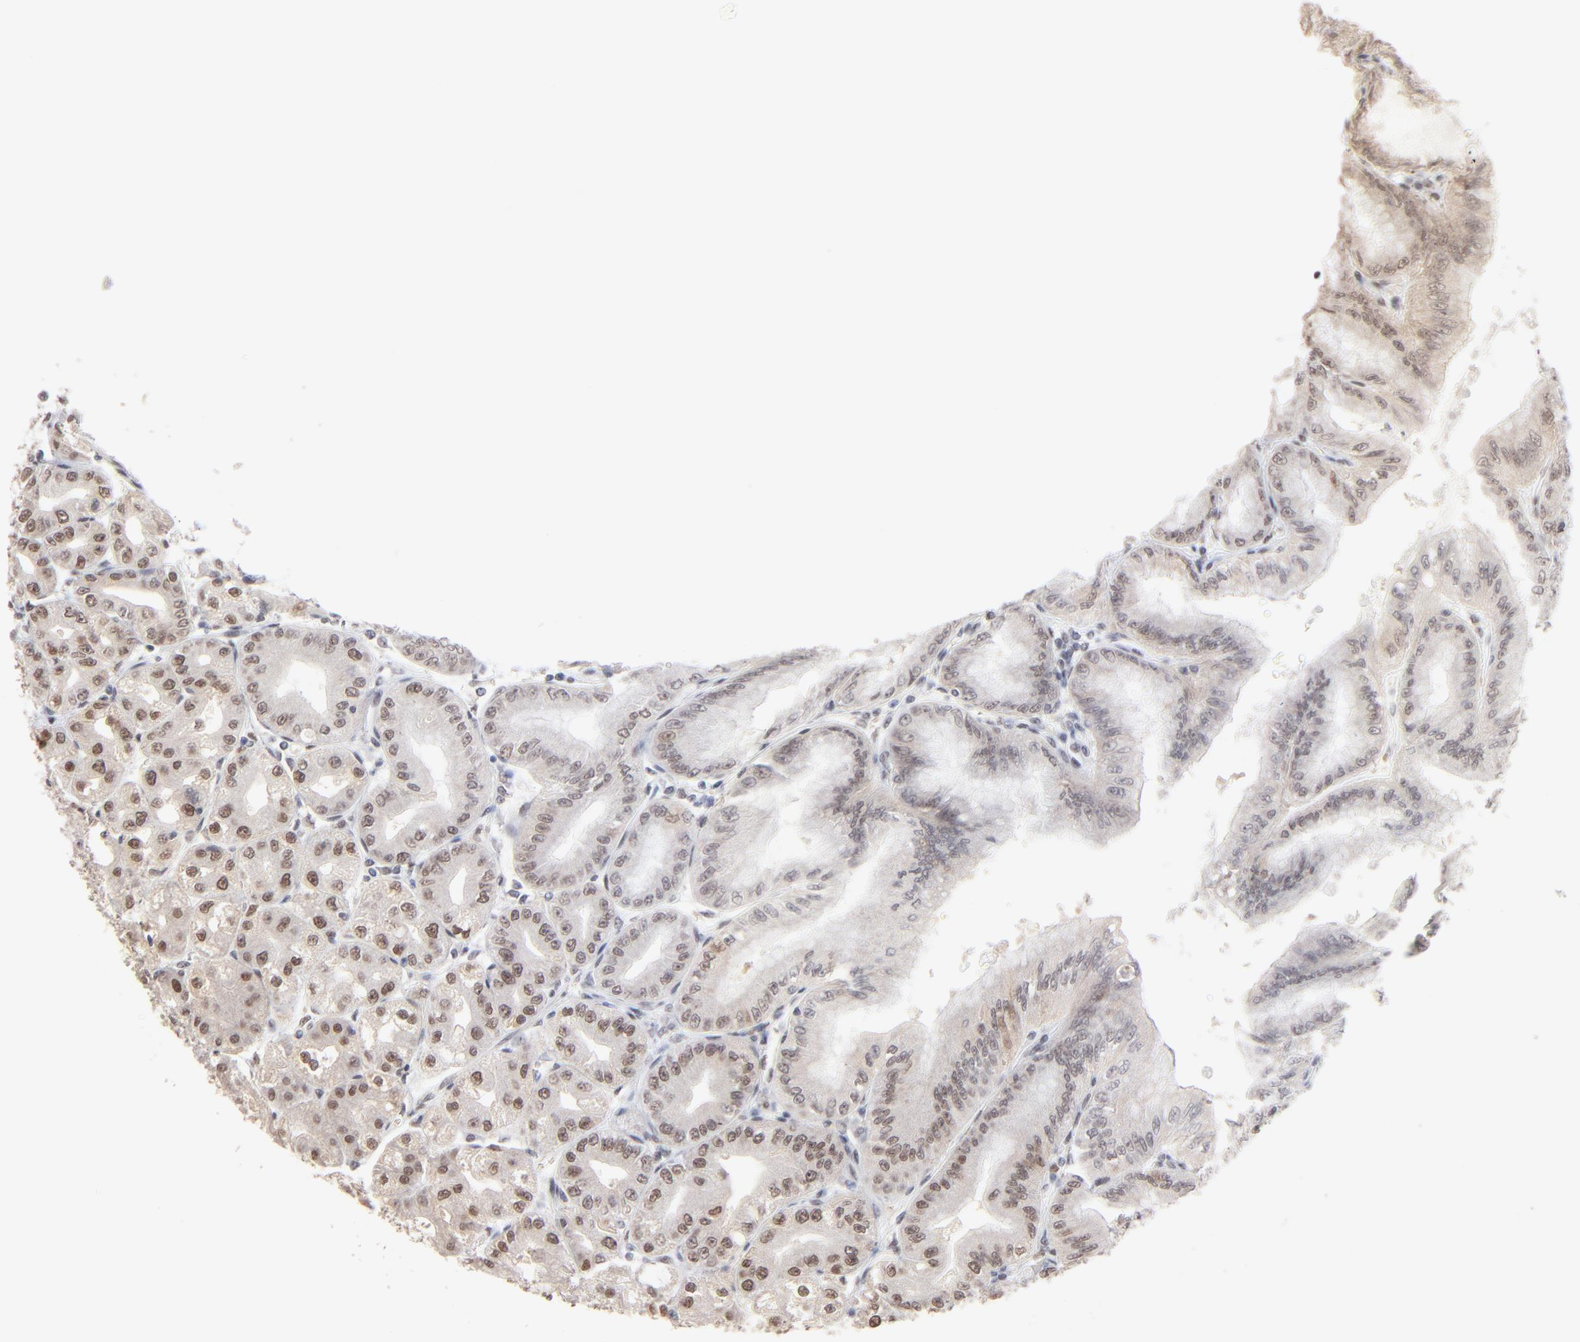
{"staining": {"intensity": "weak", "quantity": "25%-75%", "location": "nuclear"}, "tissue": "stomach", "cell_type": "Glandular cells", "image_type": "normal", "snomed": [{"axis": "morphology", "description": "Normal tissue, NOS"}, {"axis": "topography", "description": "Stomach, lower"}], "caption": "About 25%-75% of glandular cells in unremarkable human stomach exhibit weak nuclear protein positivity as visualized by brown immunohistochemical staining.", "gene": "MBIP", "patient": {"sex": "male", "age": 71}}